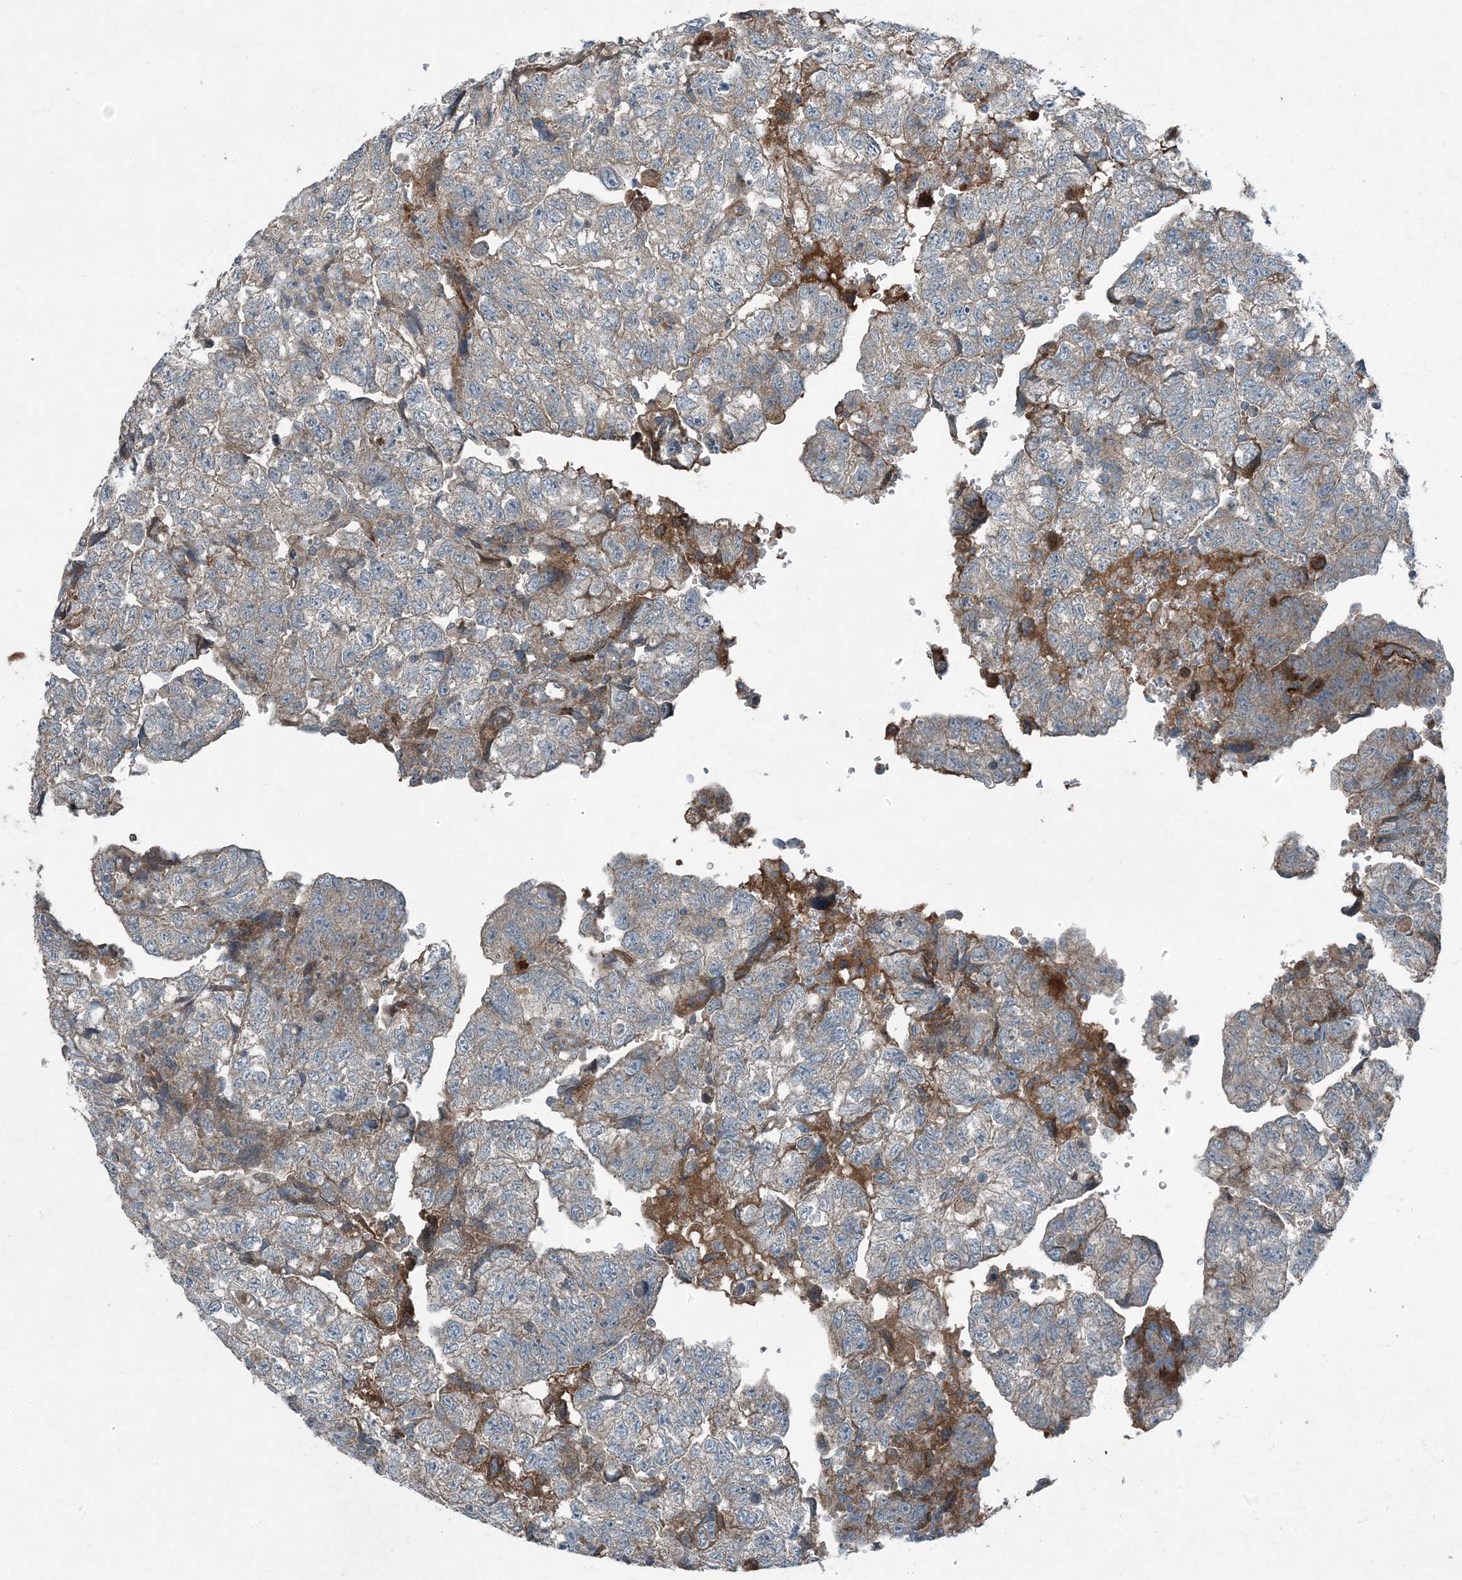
{"staining": {"intensity": "moderate", "quantity": "<25%", "location": "cytoplasmic/membranous"}, "tissue": "testis cancer", "cell_type": "Tumor cells", "image_type": "cancer", "snomed": [{"axis": "morphology", "description": "Carcinoma, Embryonal, NOS"}, {"axis": "topography", "description": "Testis"}], "caption": "A photomicrograph of human embryonal carcinoma (testis) stained for a protein demonstrates moderate cytoplasmic/membranous brown staining in tumor cells.", "gene": "APOM", "patient": {"sex": "male", "age": 36}}